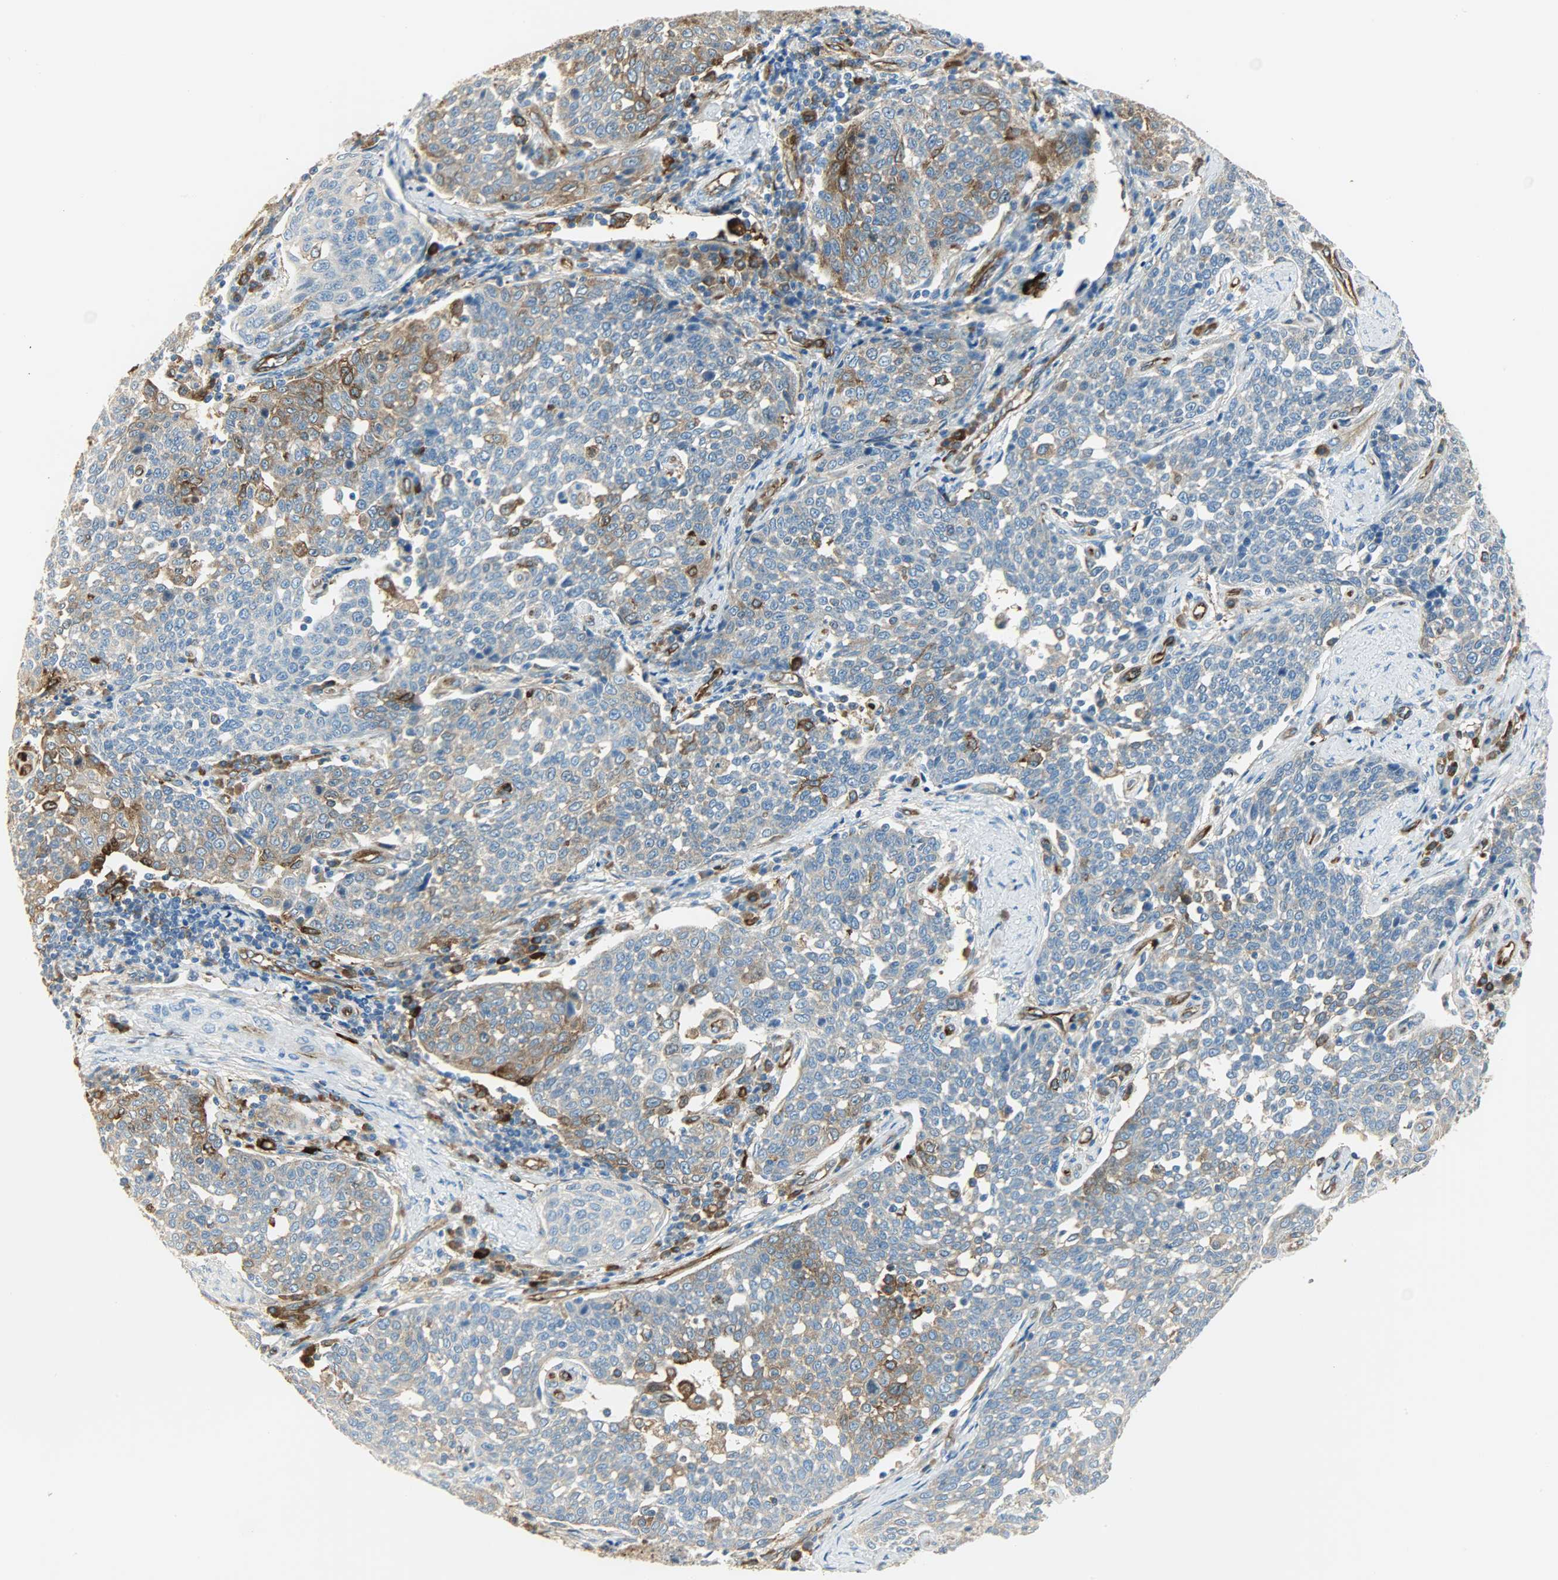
{"staining": {"intensity": "moderate", "quantity": "25%-75%", "location": "cytoplasmic/membranous"}, "tissue": "cervical cancer", "cell_type": "Tumor cells", "image_type": "cancer", "snomed": [{"axis": "morphology", "description": "Squamous cell carcinoma, NOS"}, {"axis": "topography", "description": "Cervix"}], "caption": "Immunohistochemistry micrograph of human cervical squamous cell carcinoma stained for a protein (brown), which shows medium levels of moderate cytoplasmic/membranous expression in approximately 25%-75% of tumor cells.", "gene": "WARS1", "patient": {"sex": "female", "age": 34}}